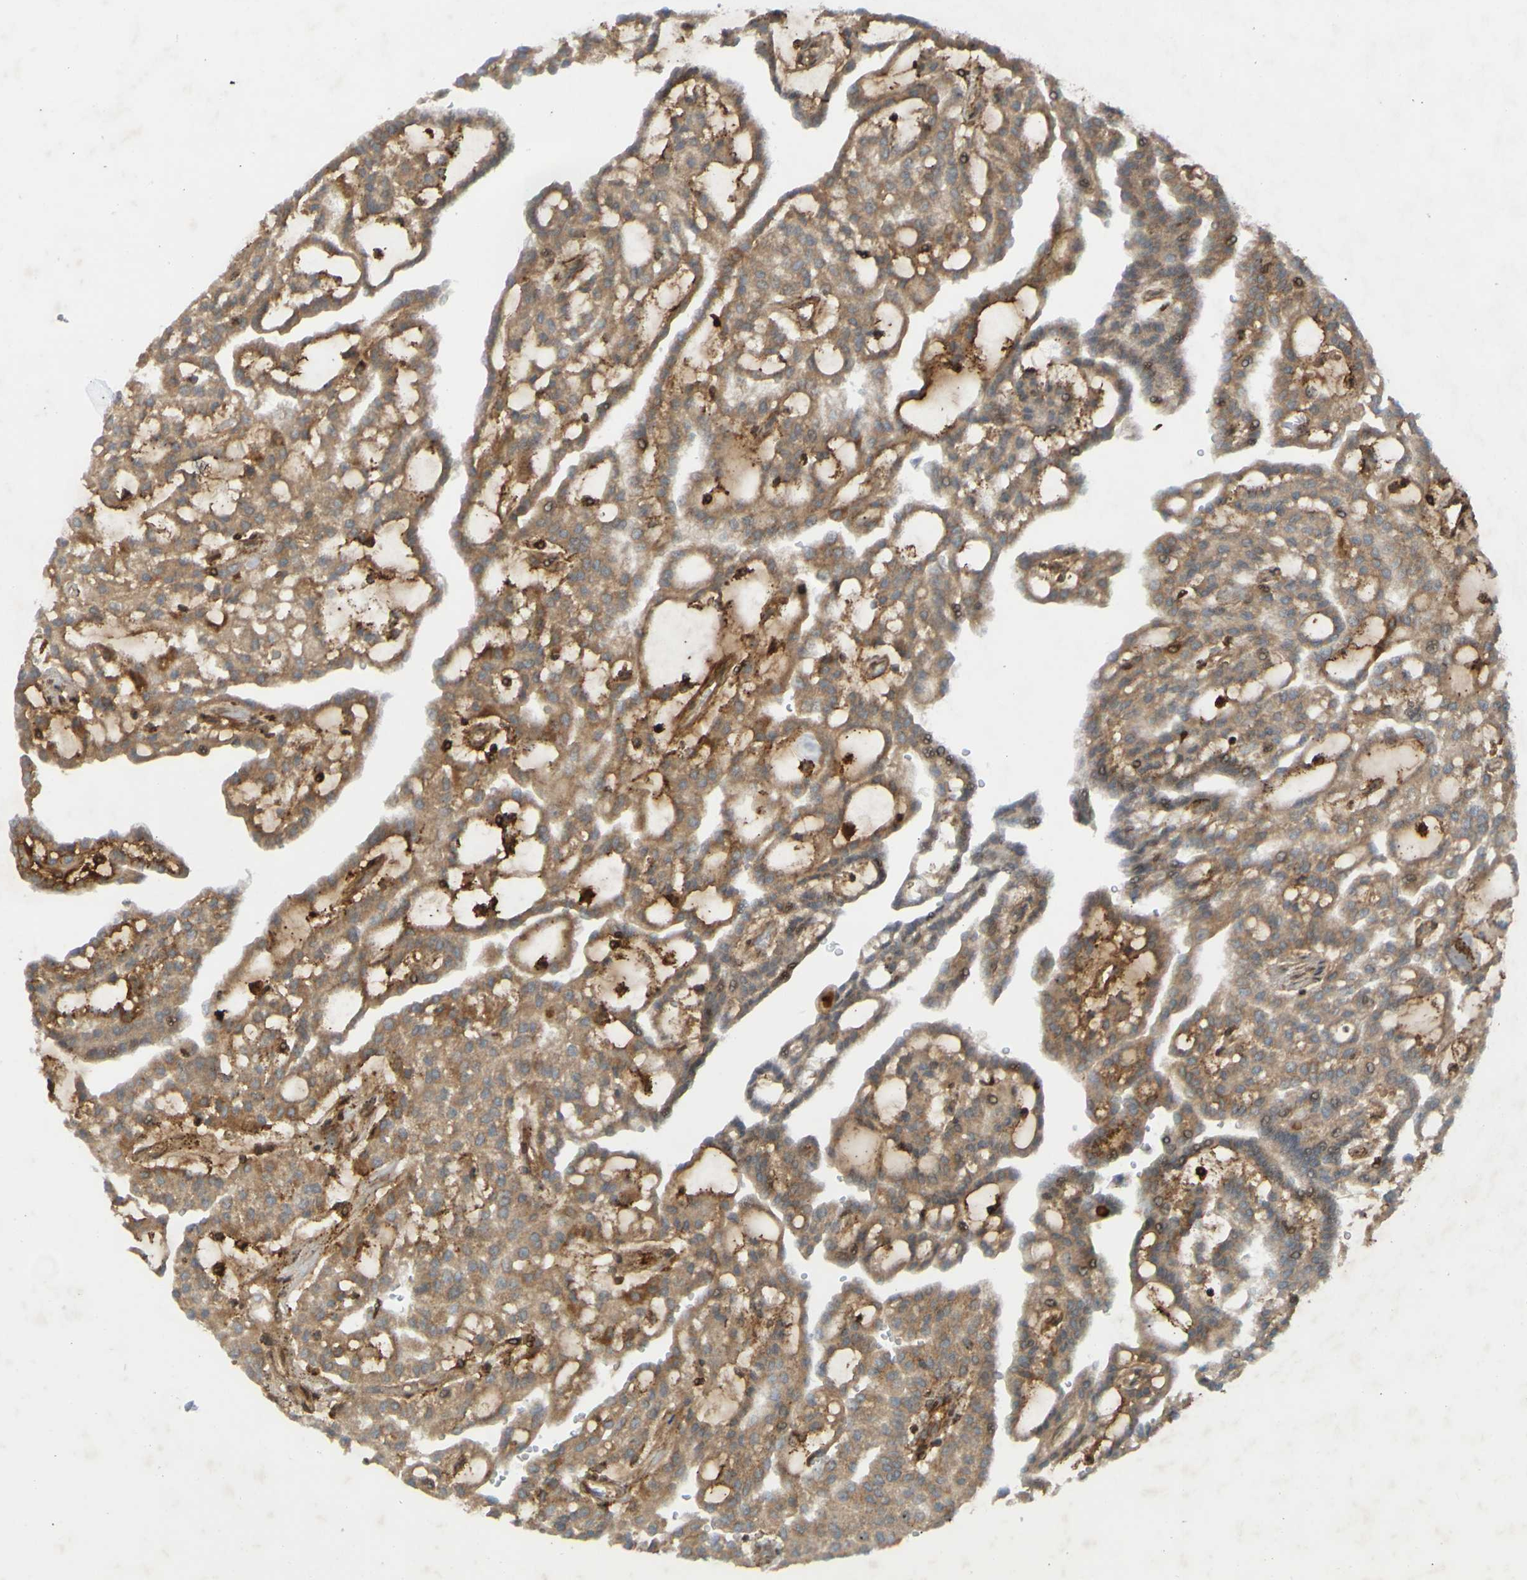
{"staining": {"intensity": "moderate", "quantity": ">75%", "location": "cytoplasmic/membranous"}, "tissue": "renal cancer", "cell_type": "Tumor cells", "image_type": "cancer", "snomed": [{"axis": "morphology", "description": "Adenocarcinoma, NOS"}, {"axis": "topography", "description": "Kidney"}], "caption": "Immunohistochemical staining of adenocarcinoma (renal) reveals medium levels of moderate cytoplasmic/membranous staining in approximately >75% of tumor cells. (DAB (3,3'-diaminobenzidine) = brown stain, brightfield microscopy at high magnification).", "gene": "GUCY1A1", "patient": {"sex": "male", "age": 63}}